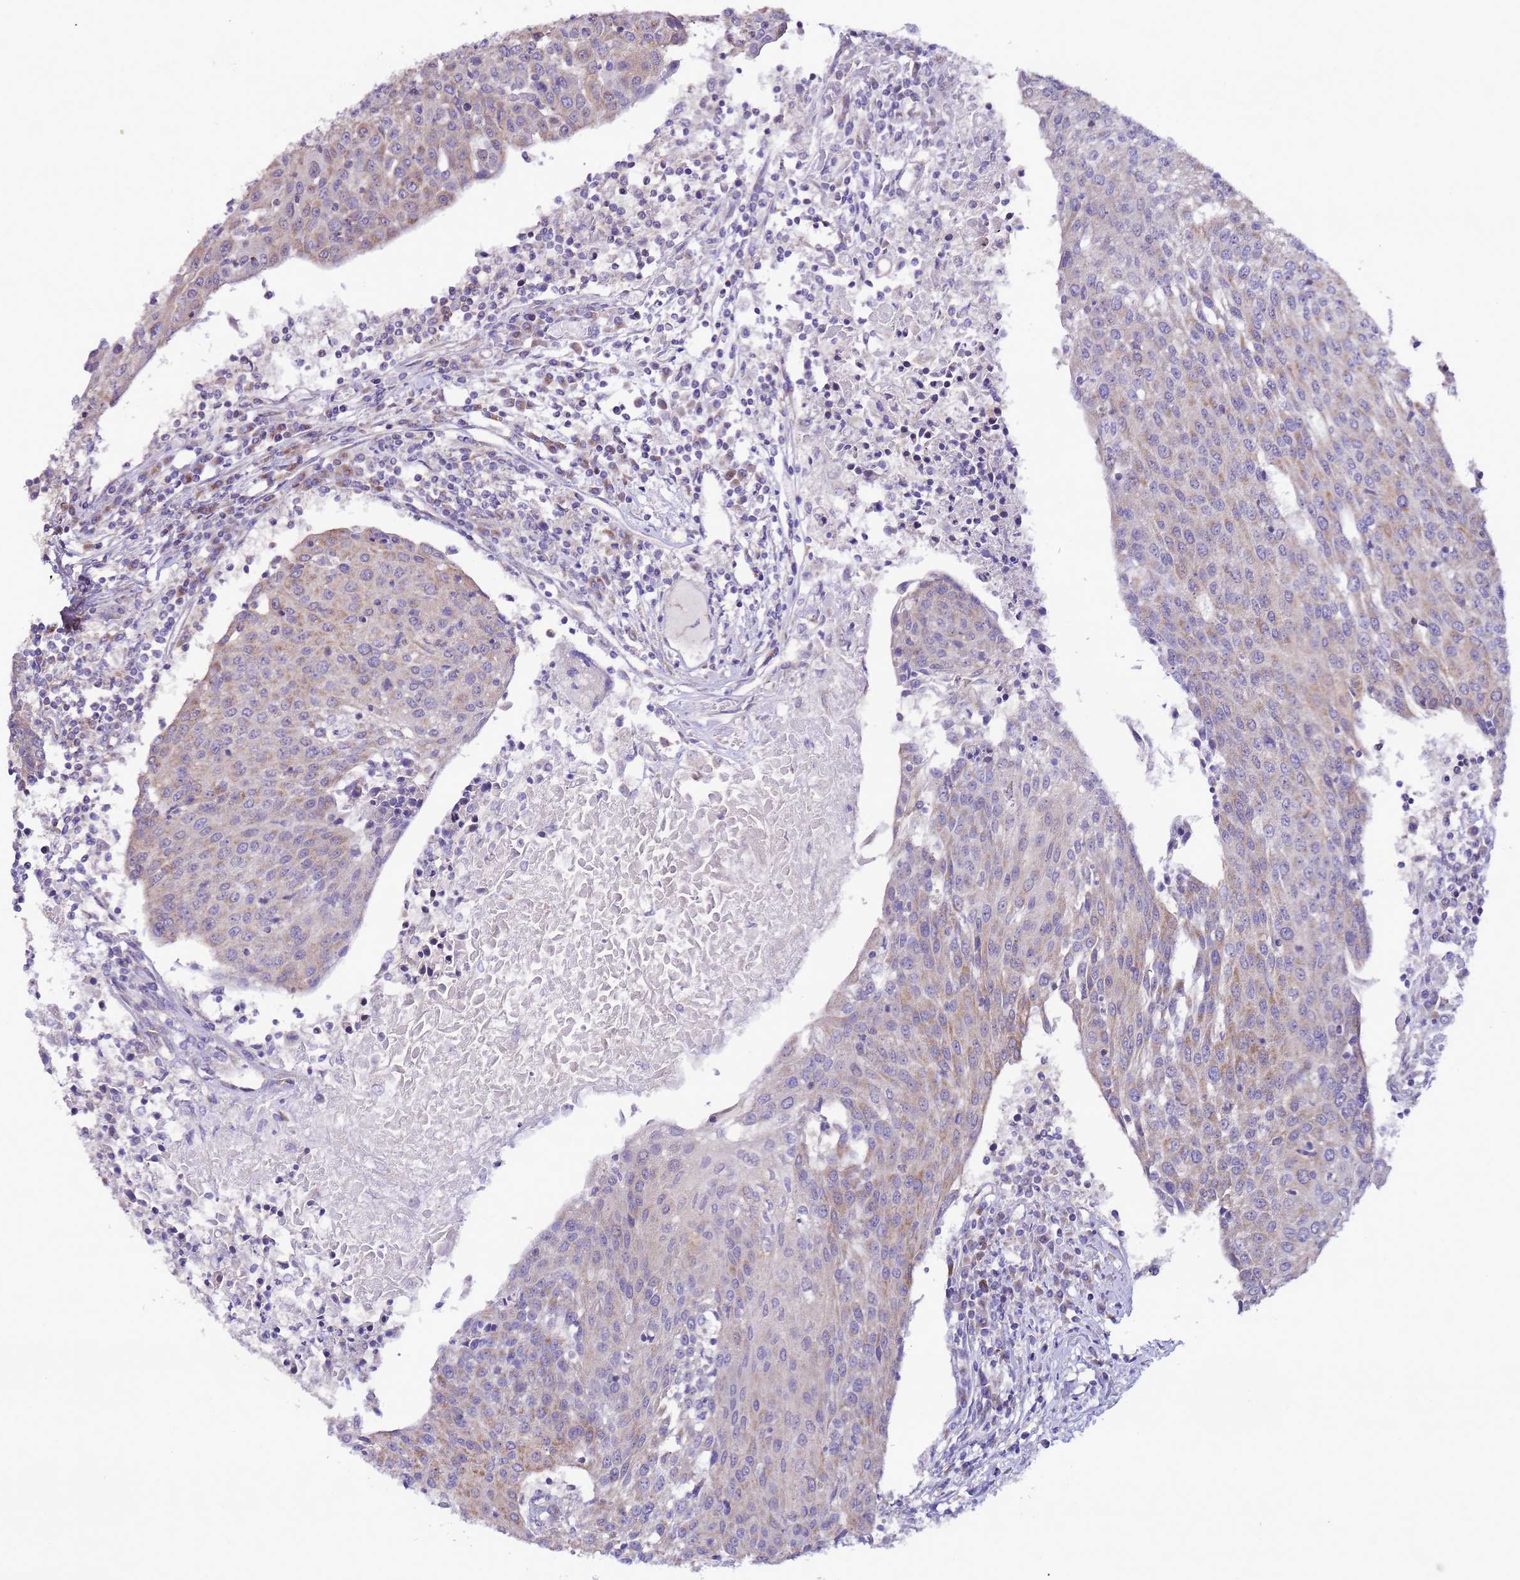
{"staining": {"intensity": "weak", "quantity": "<25%", "location": "cytoplasmic/membranous"}, "tissue": "urothelial cancer", "cell_type": "Tumor cells", "image_type": "cancer", "snomed": [{"axis": "morphology", "description": "Urothelial carcinoma, High grade"}, {"axis": "topography", "description": "Urinary bladder"}], "caption": "The micrograph shows no significant staining in tumor cells of urothelial cancer. The staining is performed using DAB (3,3'-diaminobenzidine) brown chromogen with nuclei counter-stained in using hematoxylin.", "gene": "AHI1", "patient": {"sex": "female", "age": 85}}